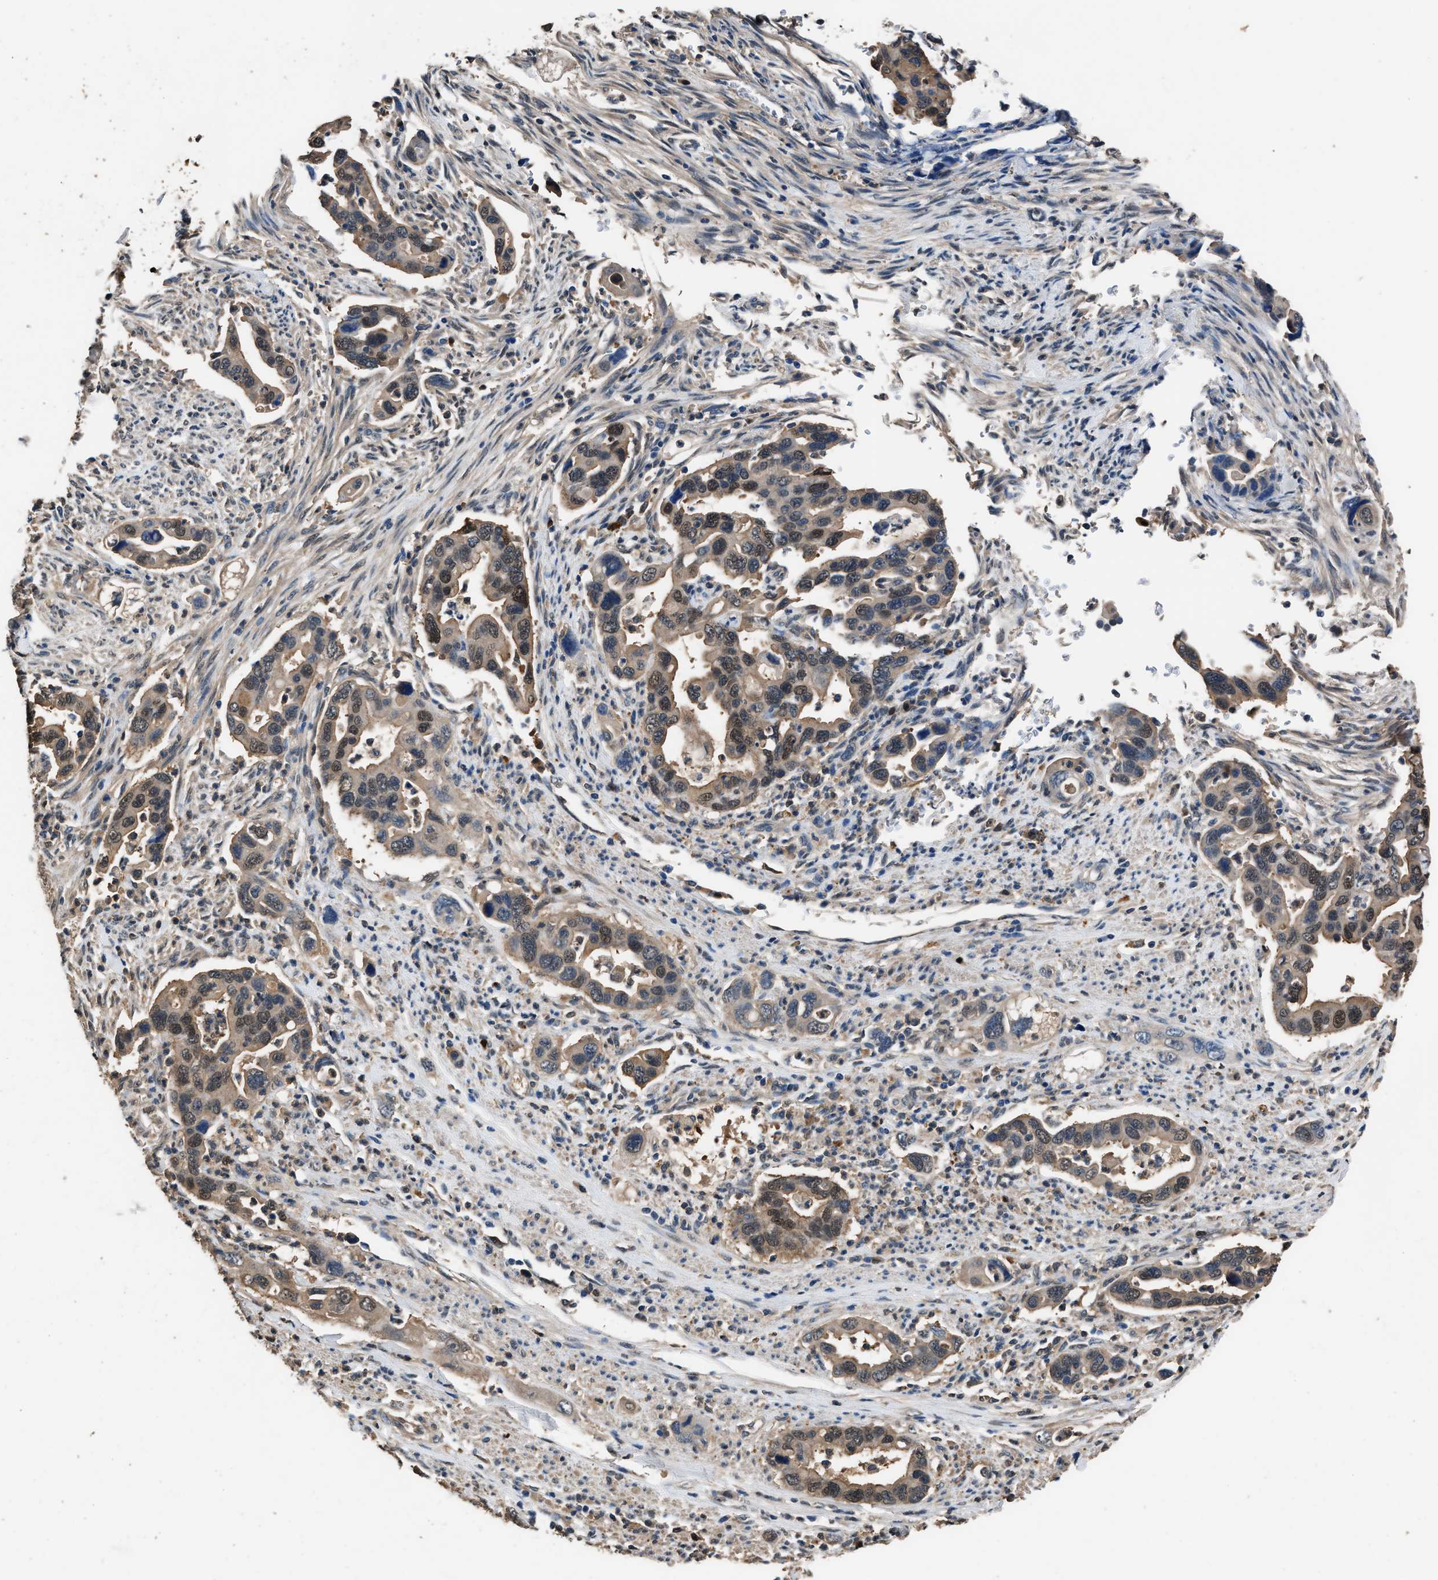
{"staining": {"intensity": "weak", "quantity": ">75%", "location": "cytoplasmic/membranous"}, "tissue": "pancreatic cancer", "cell_type": "Tumor cells", "image_type": "cancer", "snomed": [{"axis": "morphology", "description": "Adenocarcinoma, NOS"}, {"axis": "topography", "description": "Pancreas"}], "caption": "Immunohistochemical staining of pancreatic cancer shows weak cytoplasmic/membranous protein positivity in about >75% of tumor cells. Nuclei are stained in blue.", "gene": "GSTP1", "patient": {"sex": "female", "age": 70}}